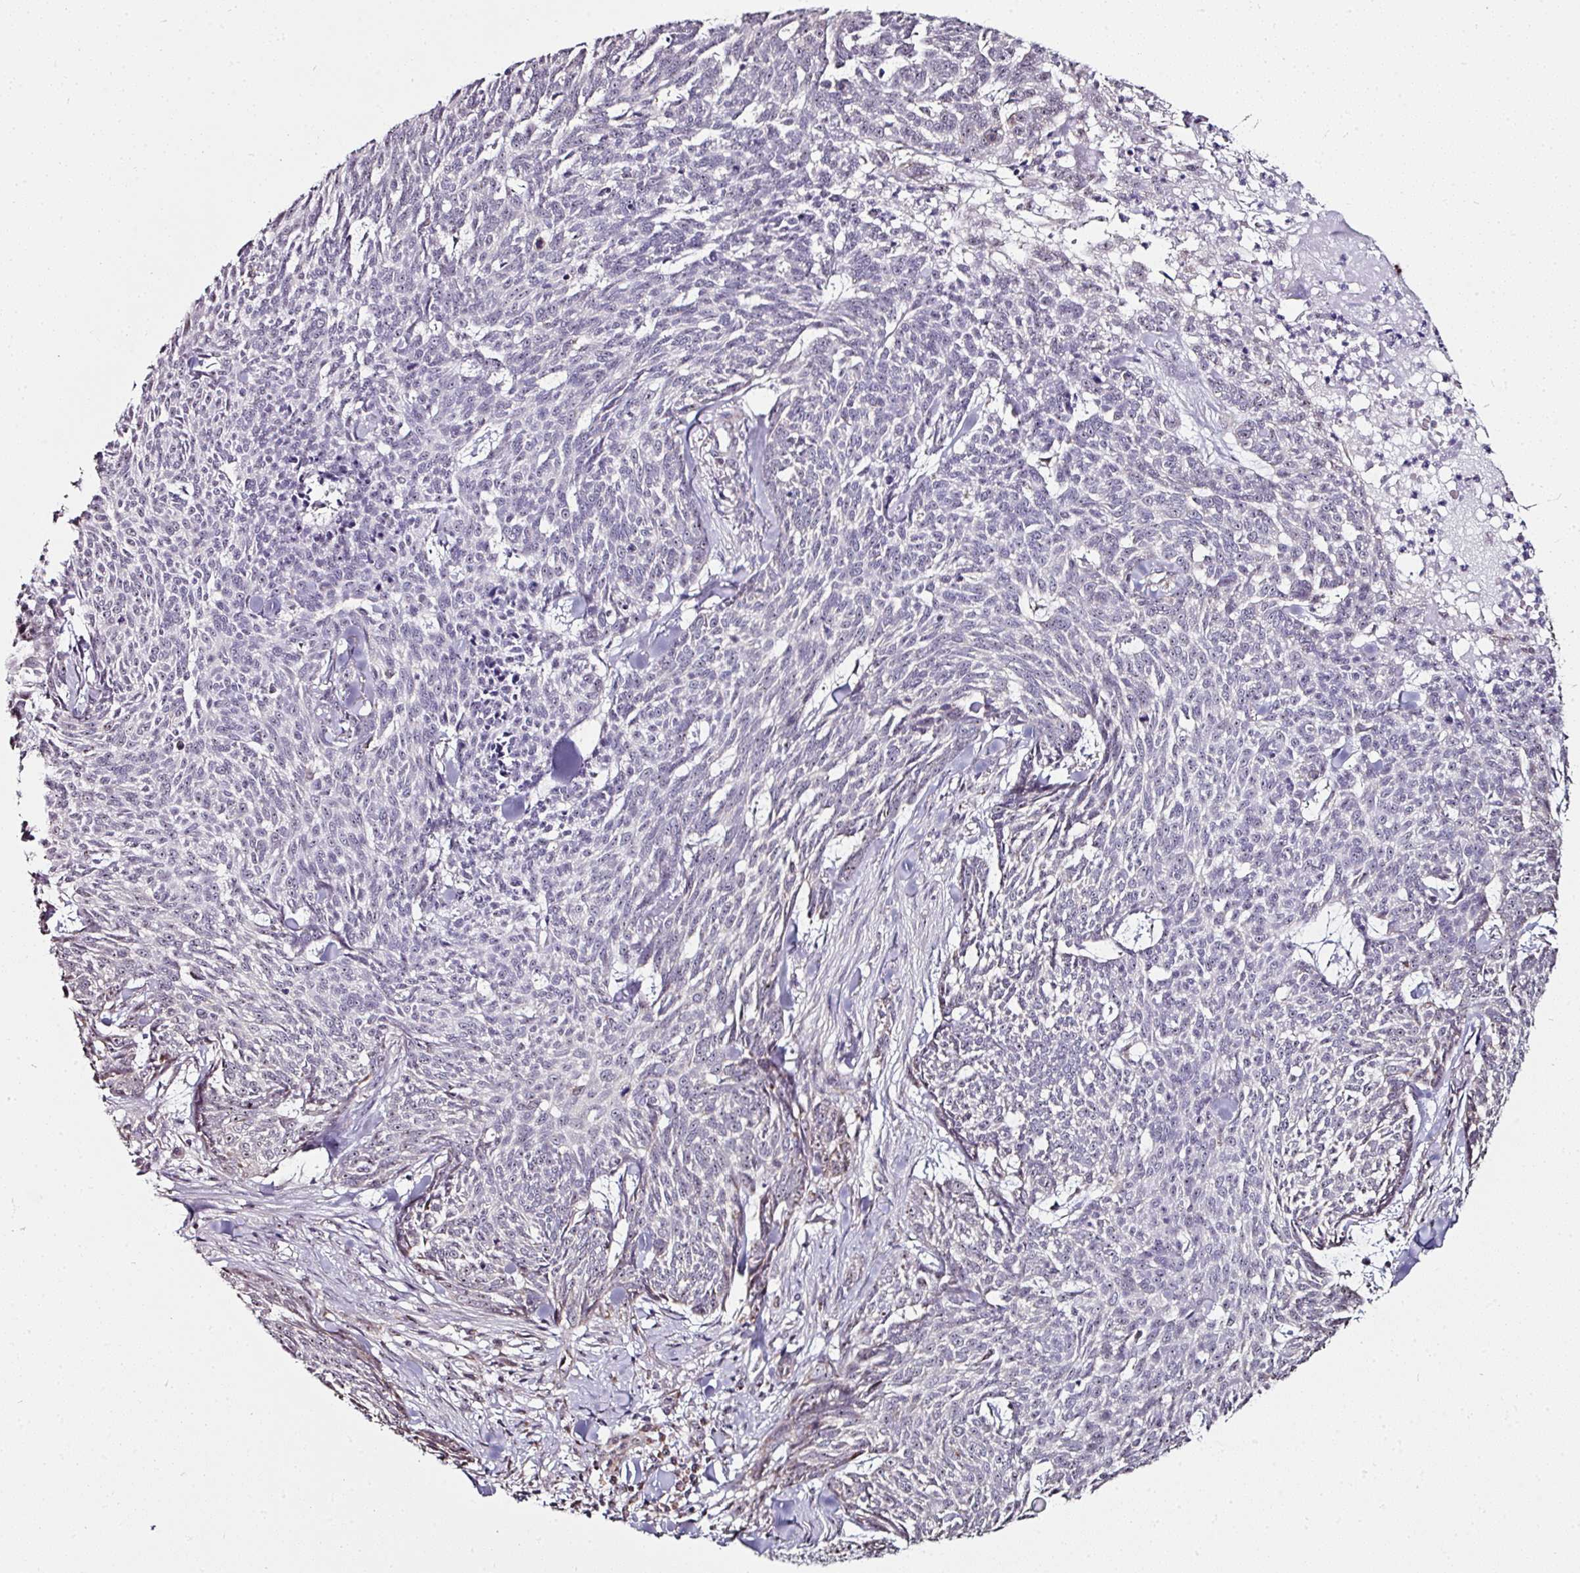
{"staining": {"intensity": "negative", "quantity": "none", "location": "none"}, "tissue": "skin cancer", "cell_type": "Tumor cells", "image_type": "cancer", "snomed": [{"axis": "morphology", "description": "Basal cell carcinoma"}, {"axis": "topography", "description": "Skin"}], "caption": "The IHC micrograph has no significant expression in tumor cells of basal cell carcinoma (skin) tissue.", "gene": "NACC2", "patient": {"sex": "female", "age": 93}}